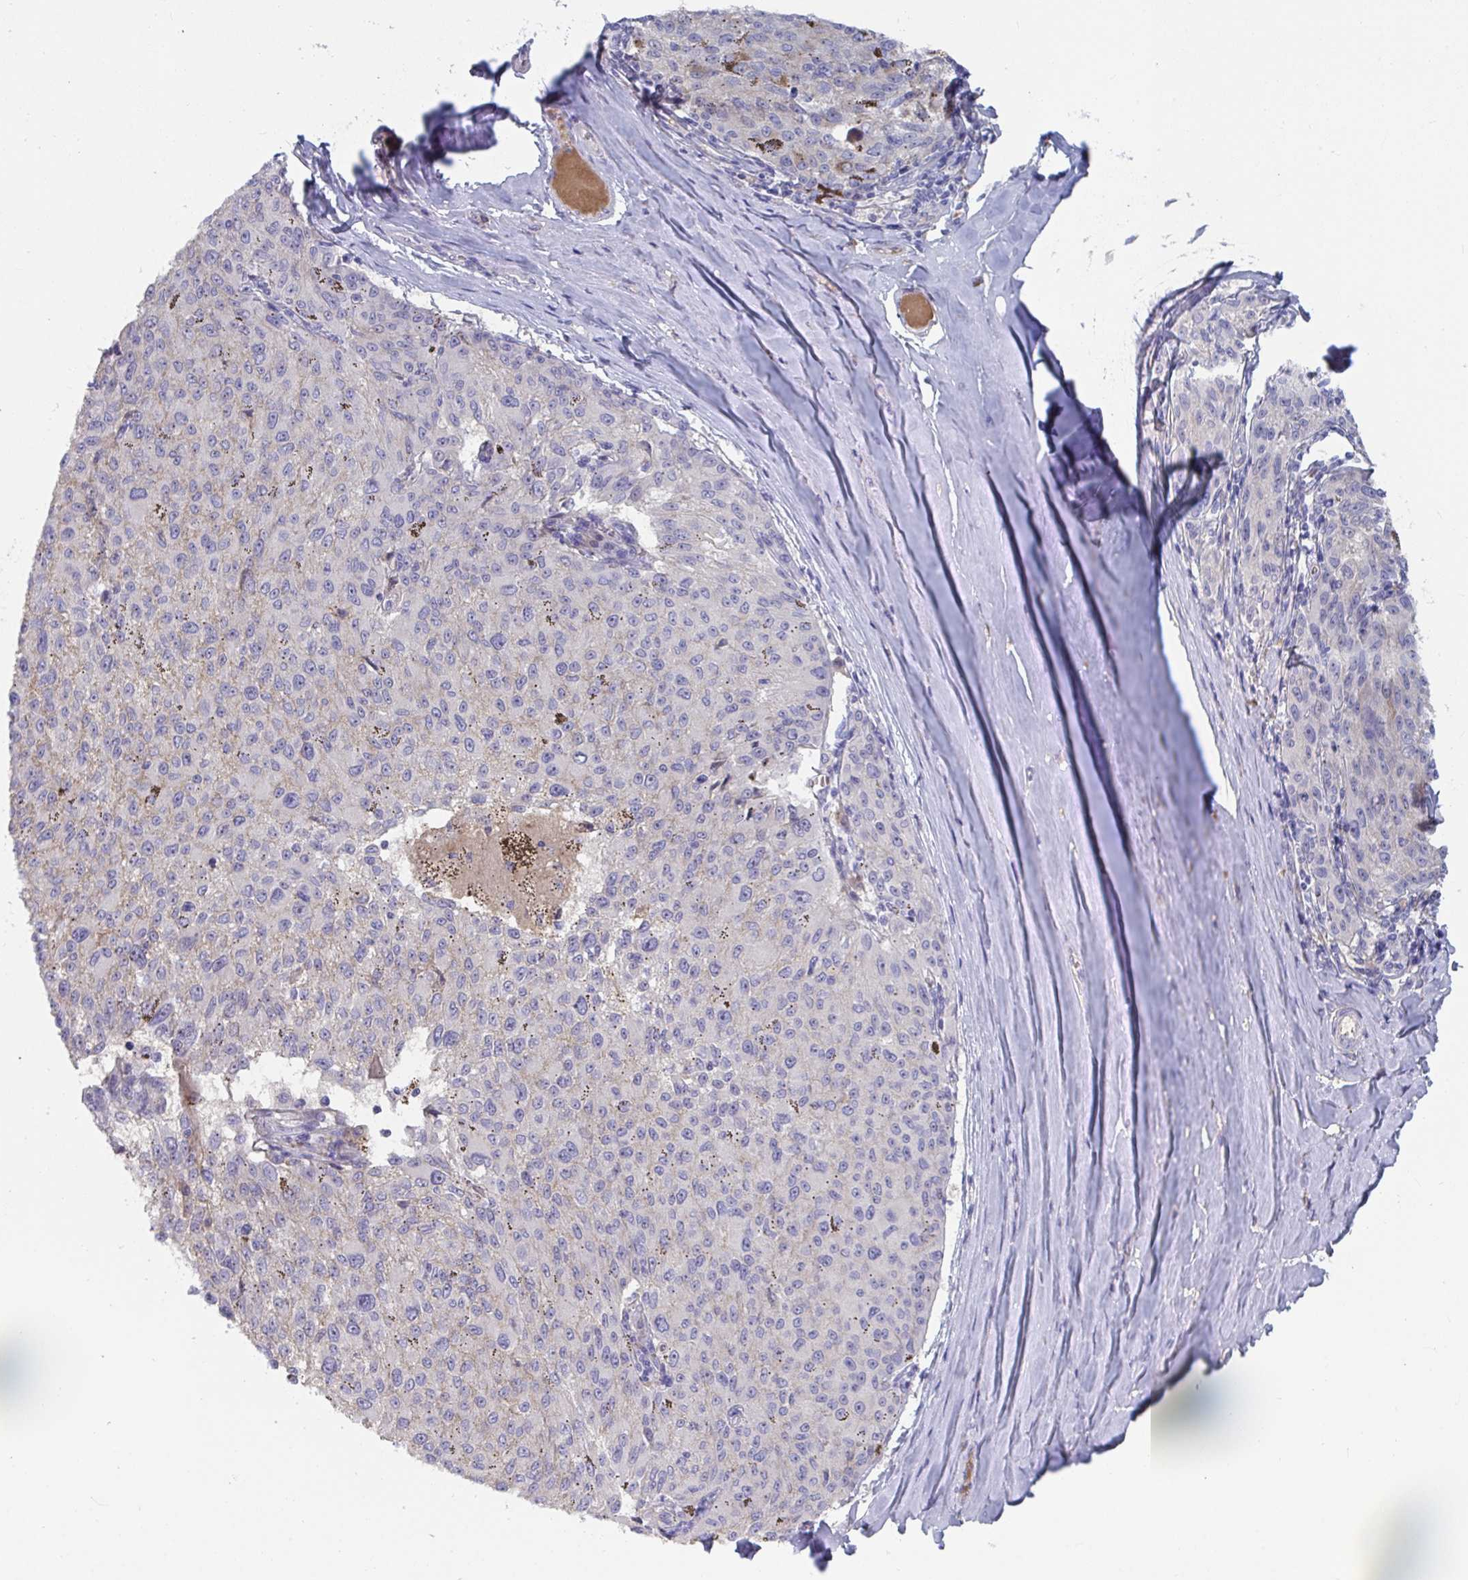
{"staining": {"intensity": "negative", "quantity": "none", "location": "none"}, "tissue": "melanoma", "cell_type": "Tumor cells", "image_type": "cancer", "snomed": [{"axis": "morphology", "description": "Malignant melanoma, NOS"}, {"axis": "topography", "description": "Skin"}], "caption": "Tumor cells are negative for protein expression in human malignant melanoma. (DAB (3,3'-diaminobenzidine) immunohistochemistry visualized using brightfield microscopy, high magnification).", "gene": "ANO5", "patient": {"sex": "female", "age": 72}}